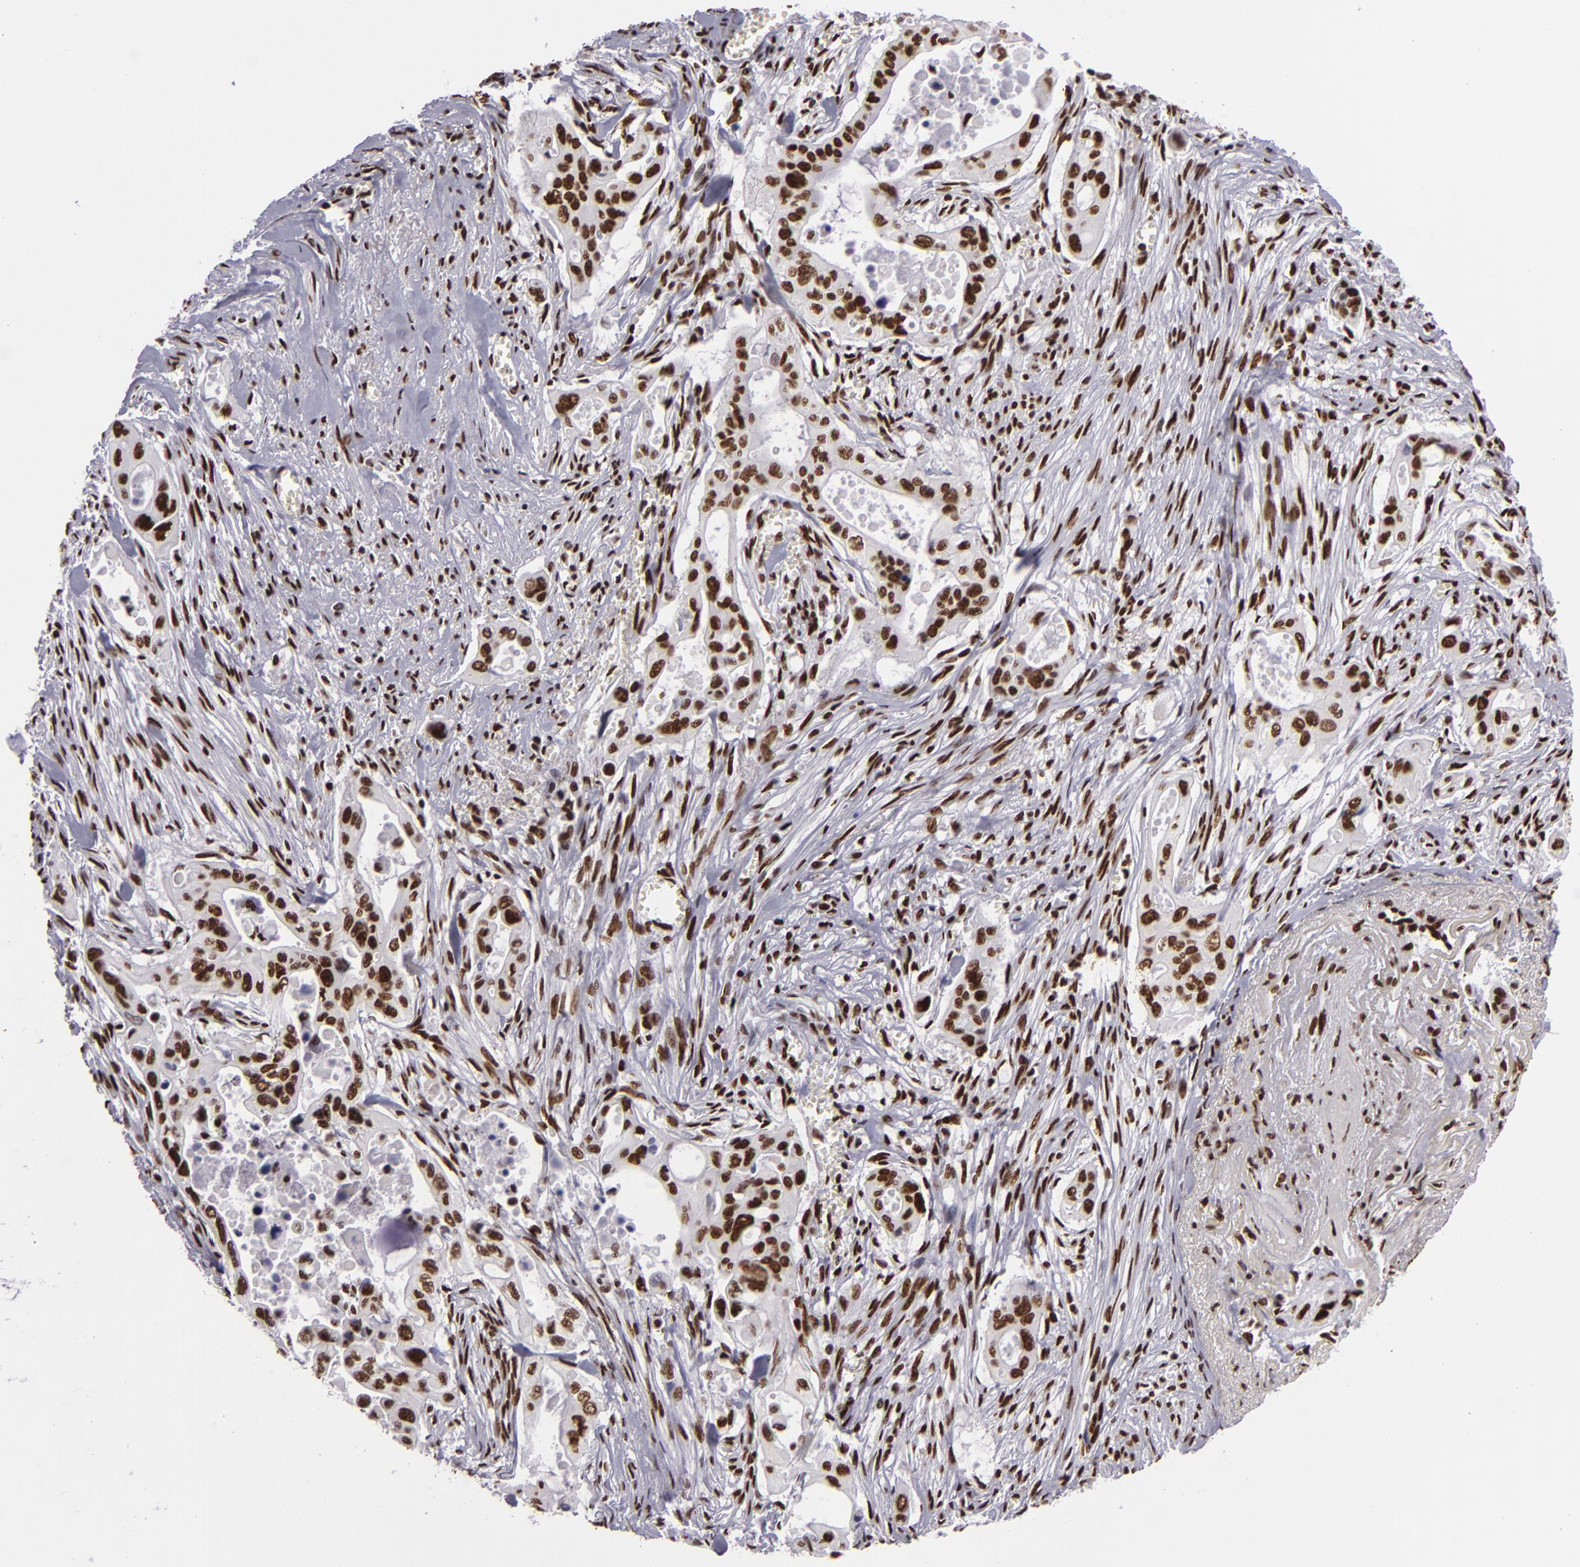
{"staining": {"intensity": "strong", "quantity": ">75%", "location": "nuclear"}, "tissue": "pancreatic cancer", "cell_type": "Tumor cells", "image_type": "cancer", "snomed": [{"axis": "morphology", "description": "Adenocarcinoma, NOS"}, {"axis": "topography", "description": "Pancreas"}], "caption": "Immunohistochemical staining of human pancreatic cancer (adenocarcinoma) exhibits high levels of strong nuclear positivity in approximately >75% of tumor cells. The staining is performed using DAB brown chromogen to label protein expression. The nuclei are counter-stained blue using hematoxylin.", "gene": "SAFB", "patient": {"sex": "male", "age": 77}}